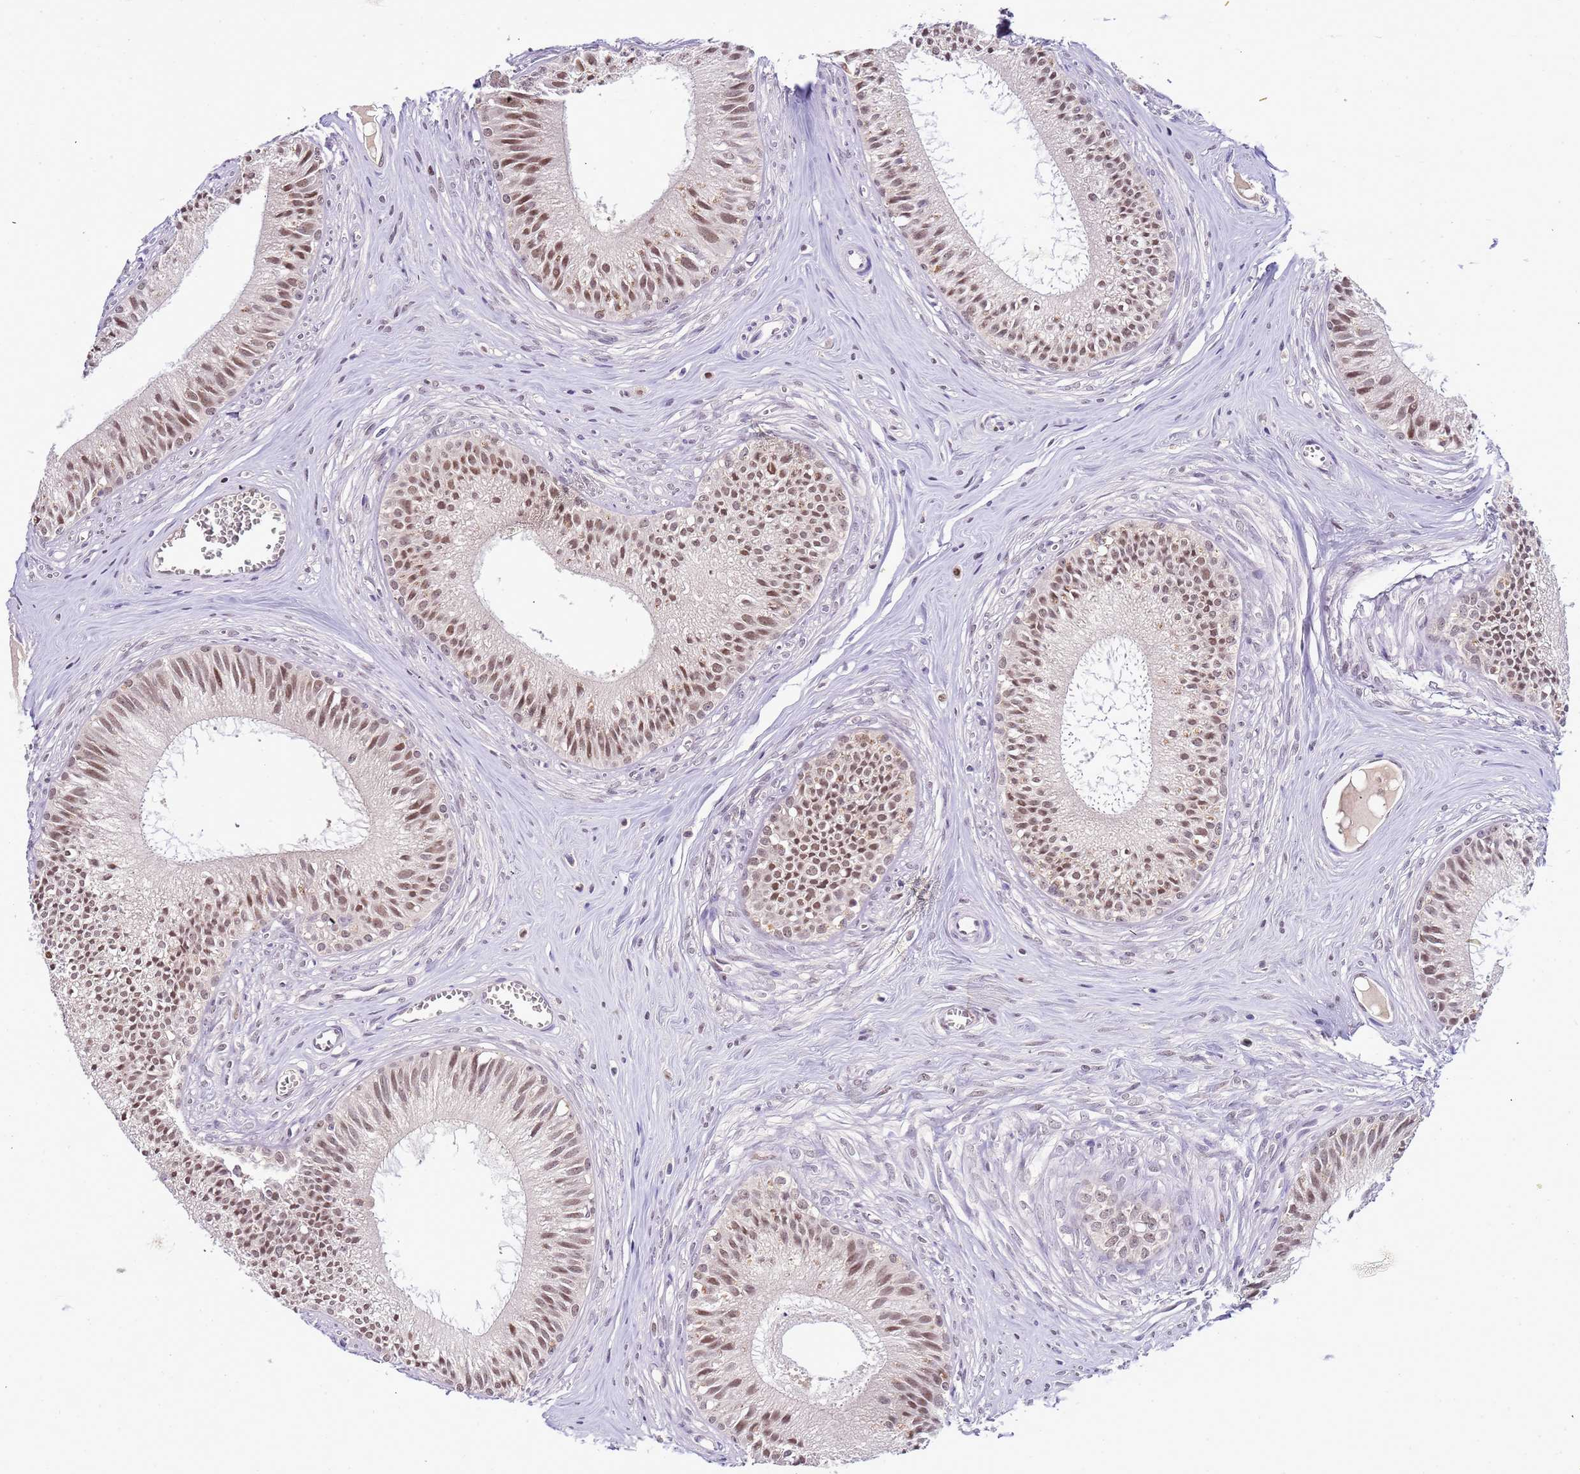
{"staining": {"intensity": "moderate", "quantity": ">75%", "location": "nuclear"}, "tissue": "epididymis", "cell_type": "Glandular cells", "image_type": "normal", "snomed": [{"axis": "morphology", "description": "Normal tissue, NOS"}, {"axis": "topography", "description": "Epididymis"}], "caption": "Epididymis stained for a protein (brown) shows moderate nuclear positive expression in approximately >75% of glandular cells.", "gene": "CD53", "patient": {"sex": "male", "age": 36}}